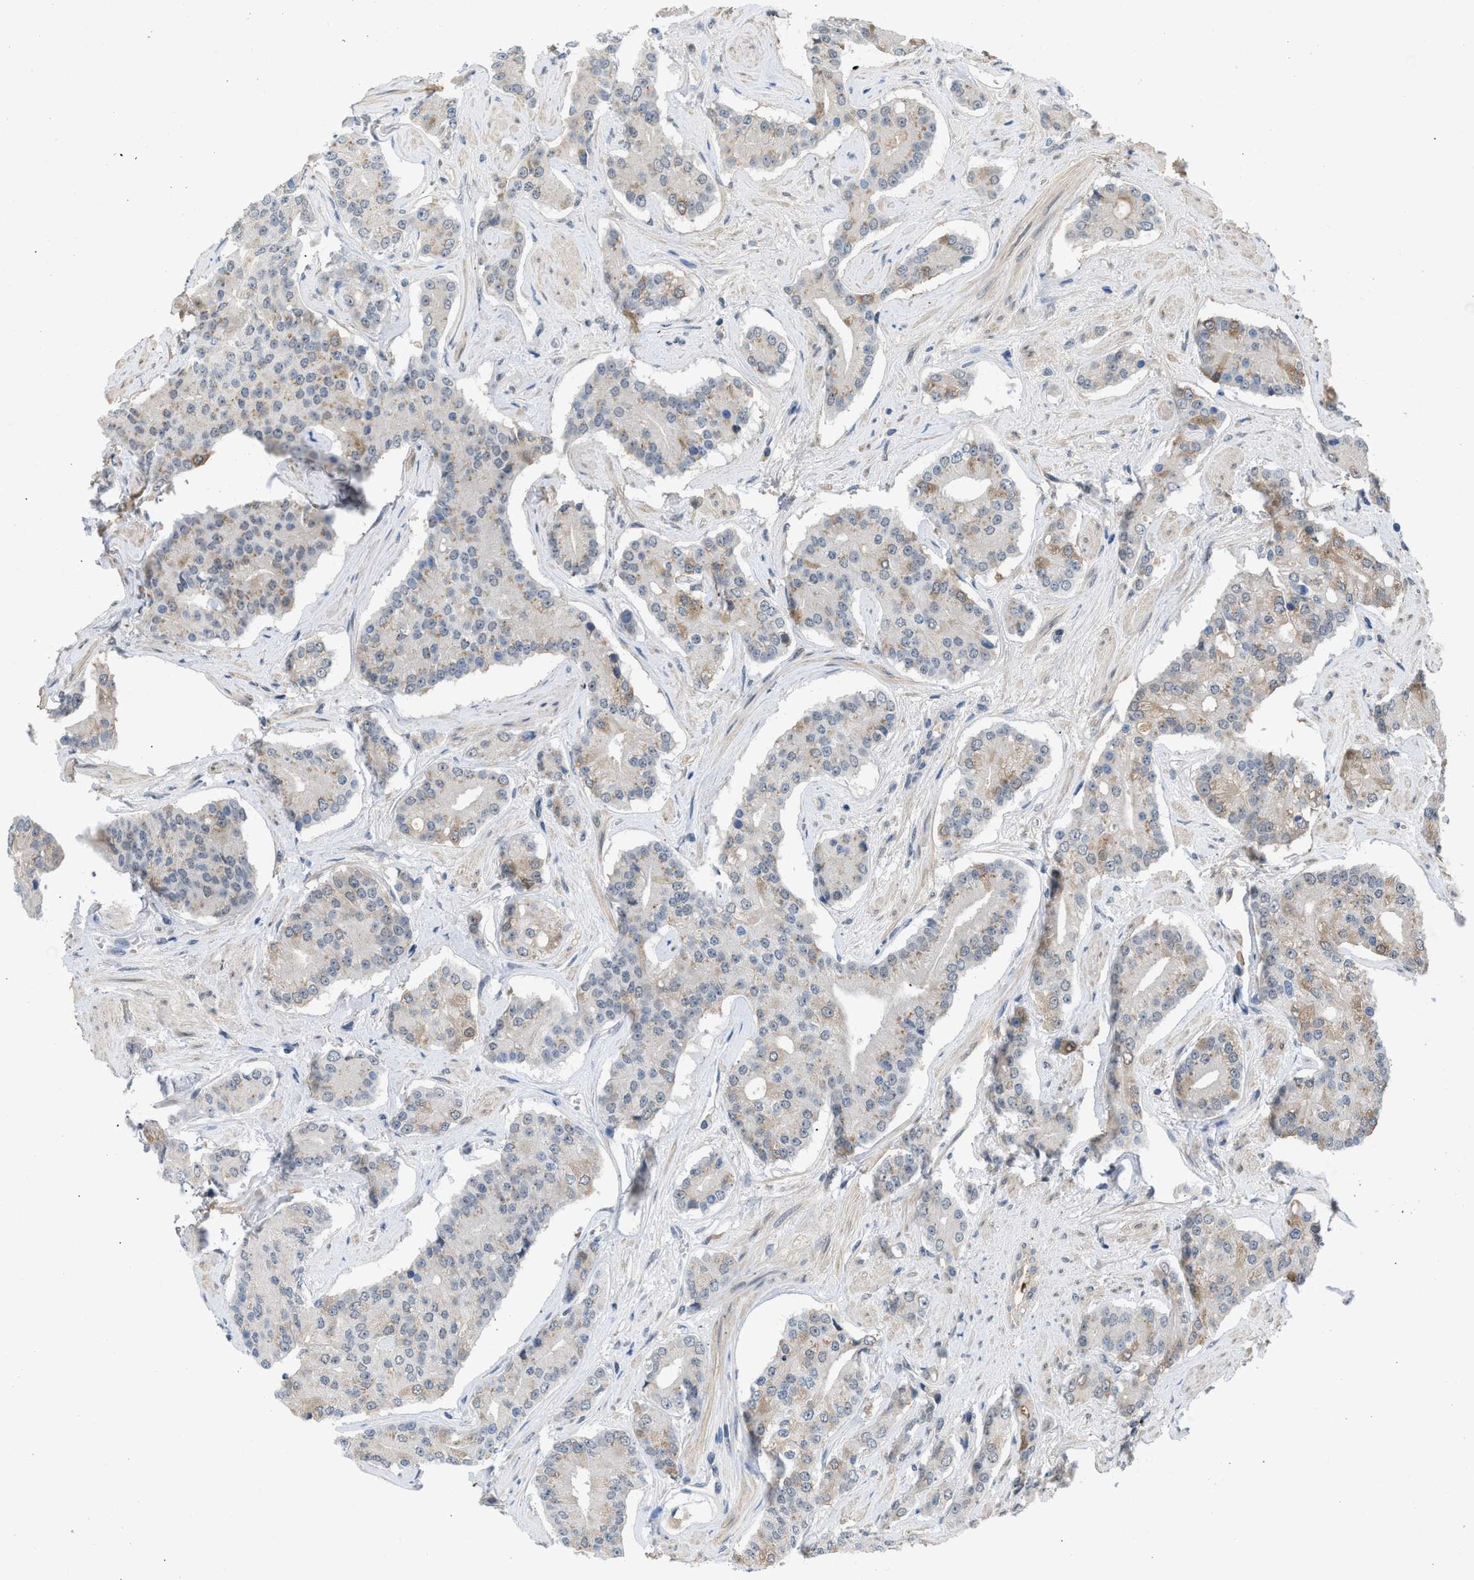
{"staining": {"intensity": "weak", "quantity": "25%-75%", "location": "cytoplasmic/membranous"}, "tissue": "prostate cancer", "cell_type": "Tumor cells", "image_type": "cancer", "snomed": [{"axis": "morphology", "description": "Adenocarcinoma, High grade"}, {"axis": "topography", "description": "Prostate"}], "caption": "Approximately 25%-75% of tumor cells in prostate cancer (high-grade adenocarcinoma) demonstrate weak cytoplasmic/membranous protein expression as visualized by brown immunohistochemical staining.", "gene": "TERF2IP", "patient": {"sex": "male", "age": 71}}